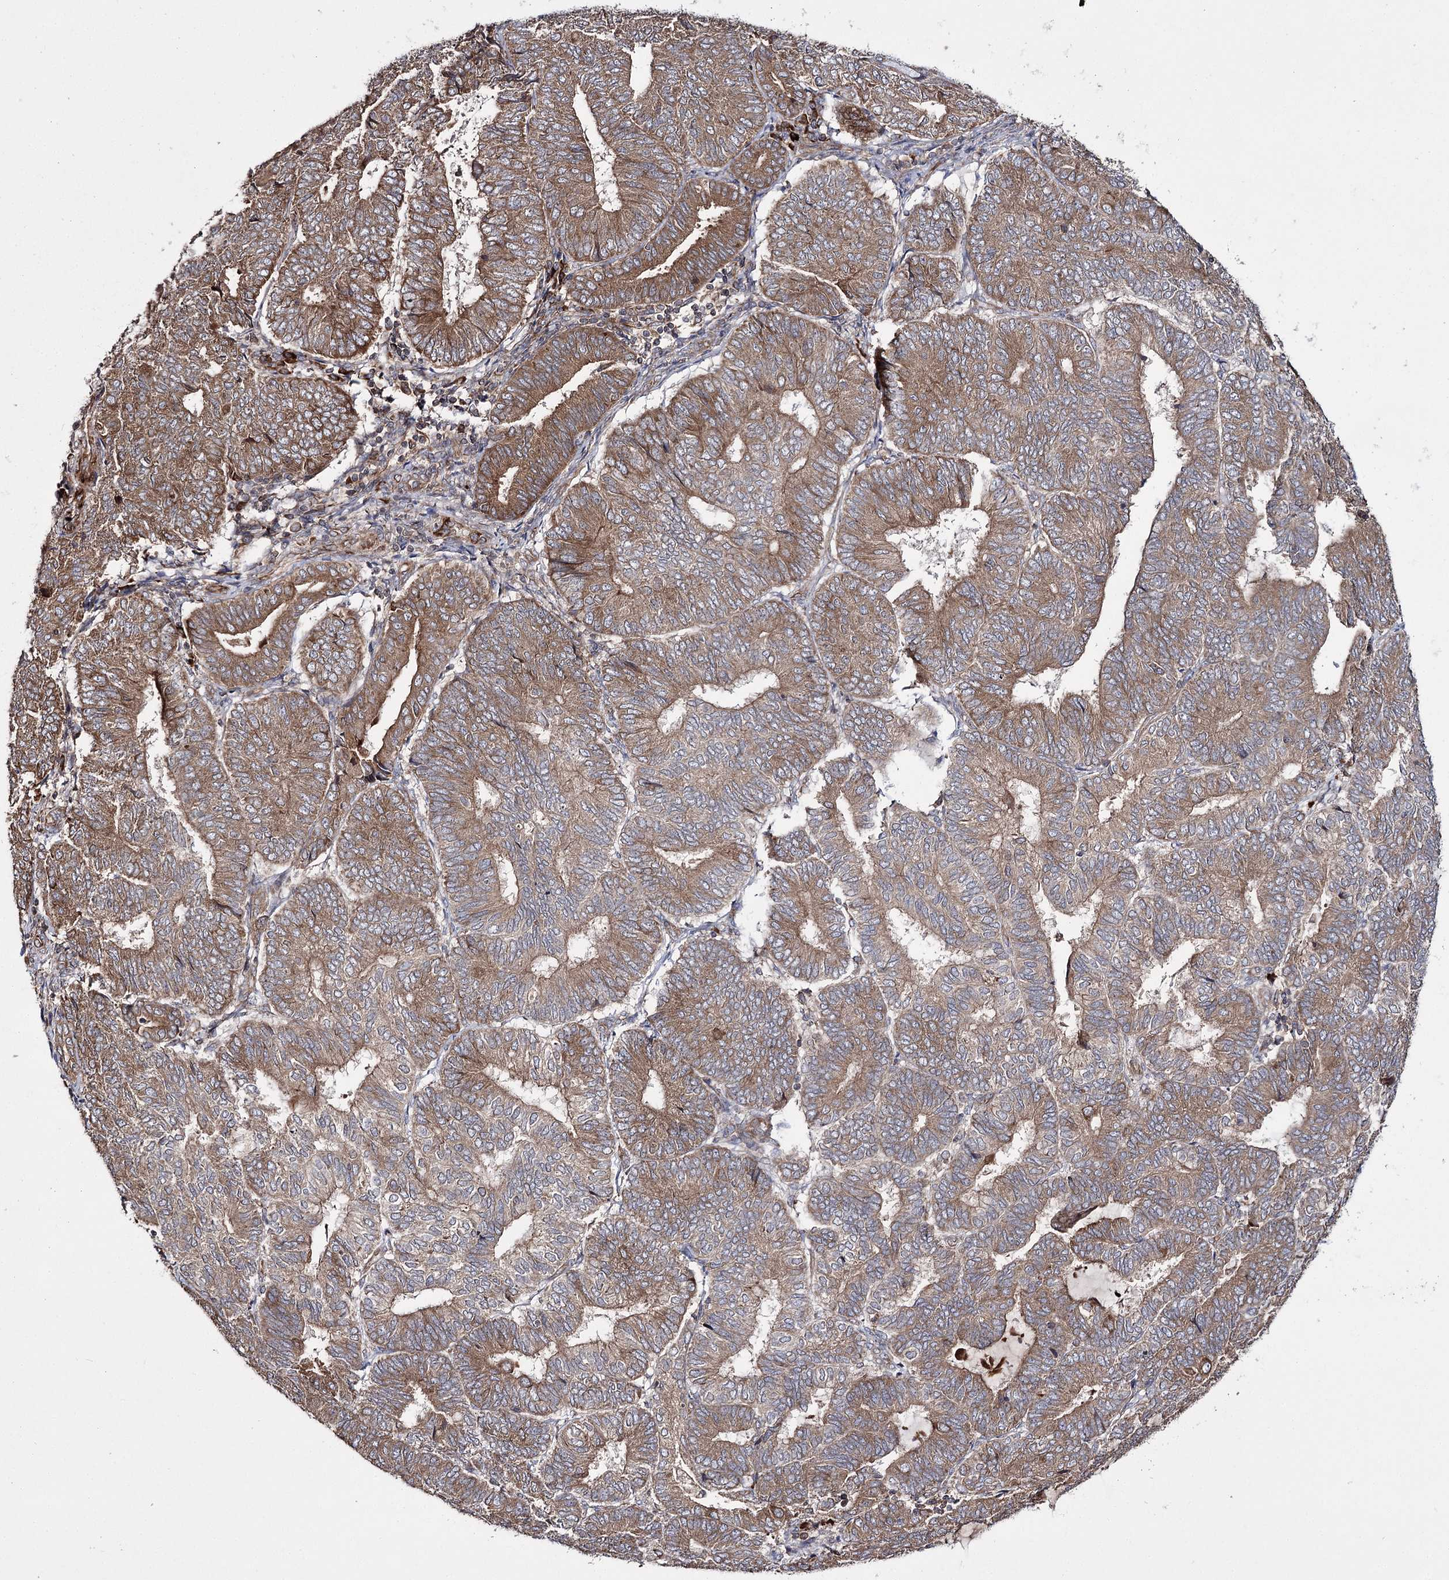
{"staining": {"intensity": "moderate", "quantity": ">75%", "location": "cytoplasmic/membranous"}, "tissue": "endometrial cancer", "cell_type": "Tumor cells", "image_type": "cancer", "snomed": [{"axis": "morphology", "description": "Adenocarcinoma, NOS"}, {"axis": "topography", "description": "Endometrium"}], "caption": "This is a photomicrograph of immunohistochemistry (IHC) staining of adenocarcinoma (endometrial), which shows moderate staining in the cytoplasmic/membranous of tumor cells.", "gene": "HECTD2", "patient": {"sex": "female", "age": 81}}